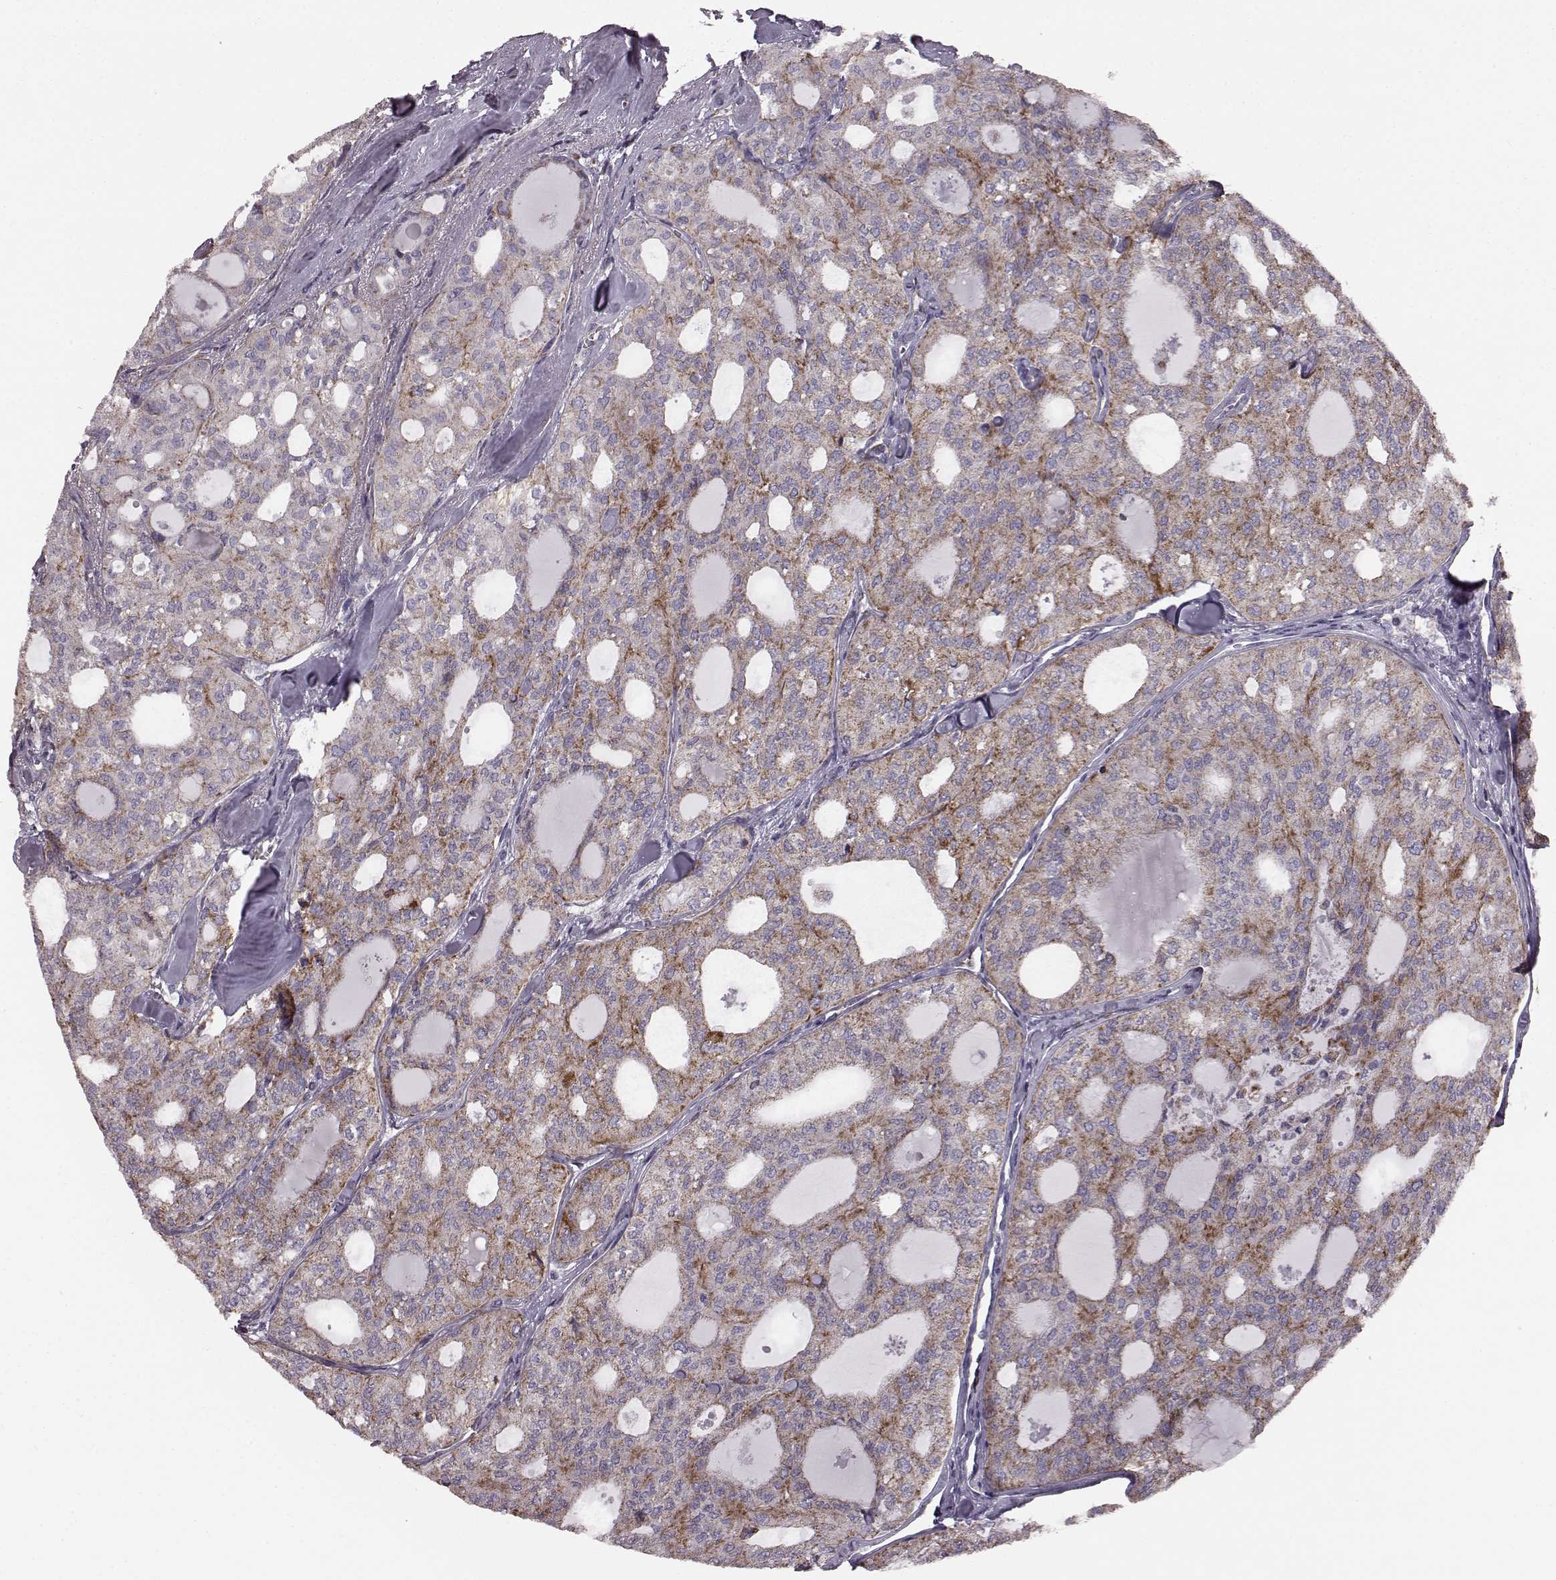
{"staining": {"intensity": "strong", "quantity": "<25%", "location": "cytoplasmic/membranous"}, "tissue": "thyroid cancer", "cell_type": "Tumor cells", "image_type": "cancer", "snomed": [{"axis": "morphology", "description": "Follicular adenoma carcinoma, NOS"}, {"axis": "topography", "description": "Thyroid gland"}], "caption": "Protein staining of thyroid follicular adenoma carcinoma tissue demonstrates strong cytoplasmic/membranous staining in approximately <25% of tumor cells.", "gene": "FAM8A1", "patient": {"sex": "male", "age": 75}}